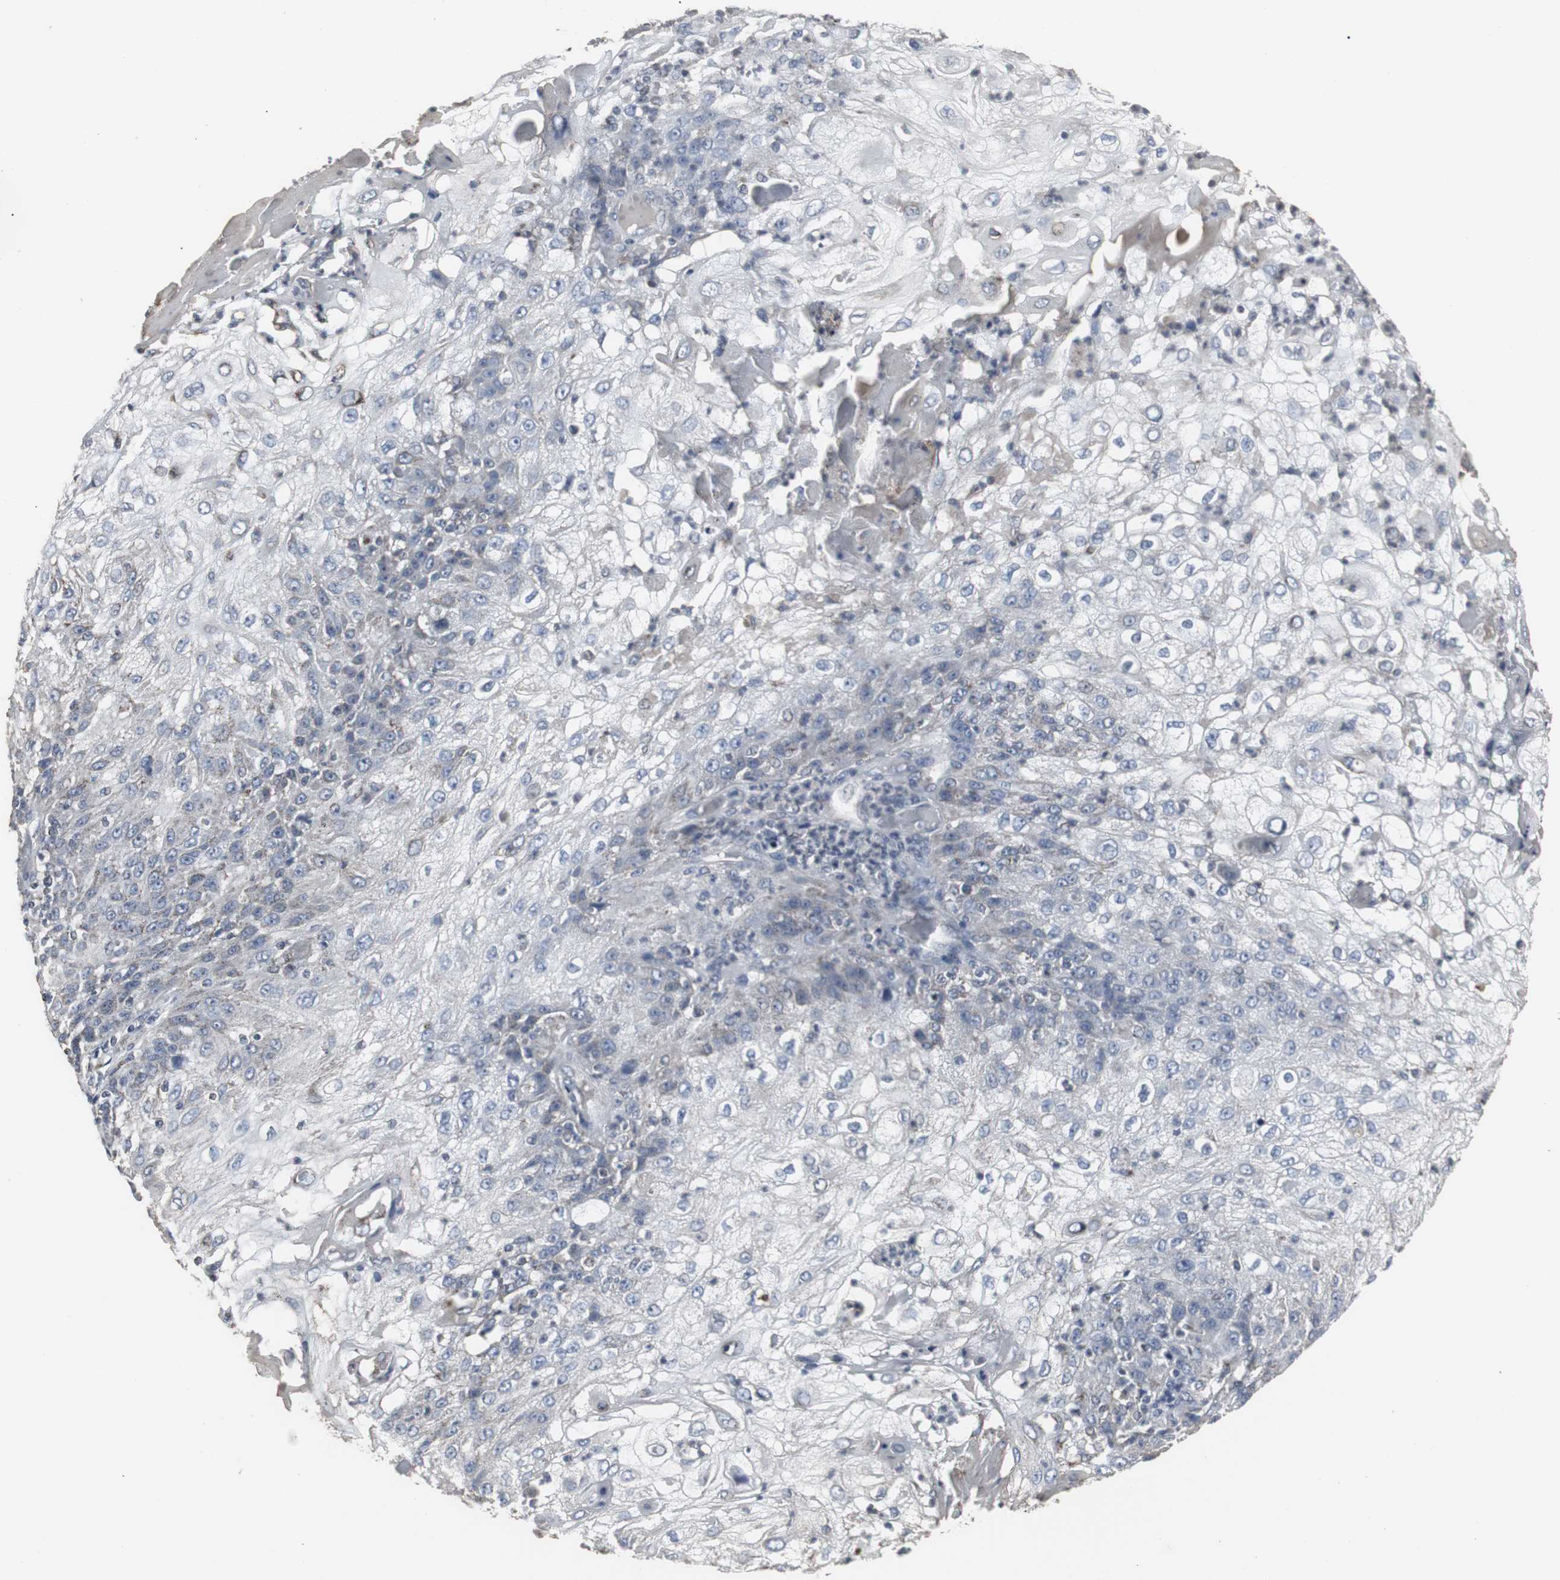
{"staining": {"intensity": "negative", "quantity": "none", "location": "none"}, "tissue": "skin cancer", "cell_type": "Tumor cells", "image_type": "cancer", "snomed": [{"axis": "morphology", "description": "Normal tissue, NOS"}, {"axis": "morphology", "description": "Squamous cell carcinoma, NOS"}, {"axis": "topography", "description": "Skin"}], "caption": "DAB (3,3'-diaminobenzidine) immunohistochemical staining of human squamous cell carcinoma (skin) demonstrates no significant positivity in tumor cells.", "gene": "ACAA1", "patient": {"sex": "female", "age": 83}}